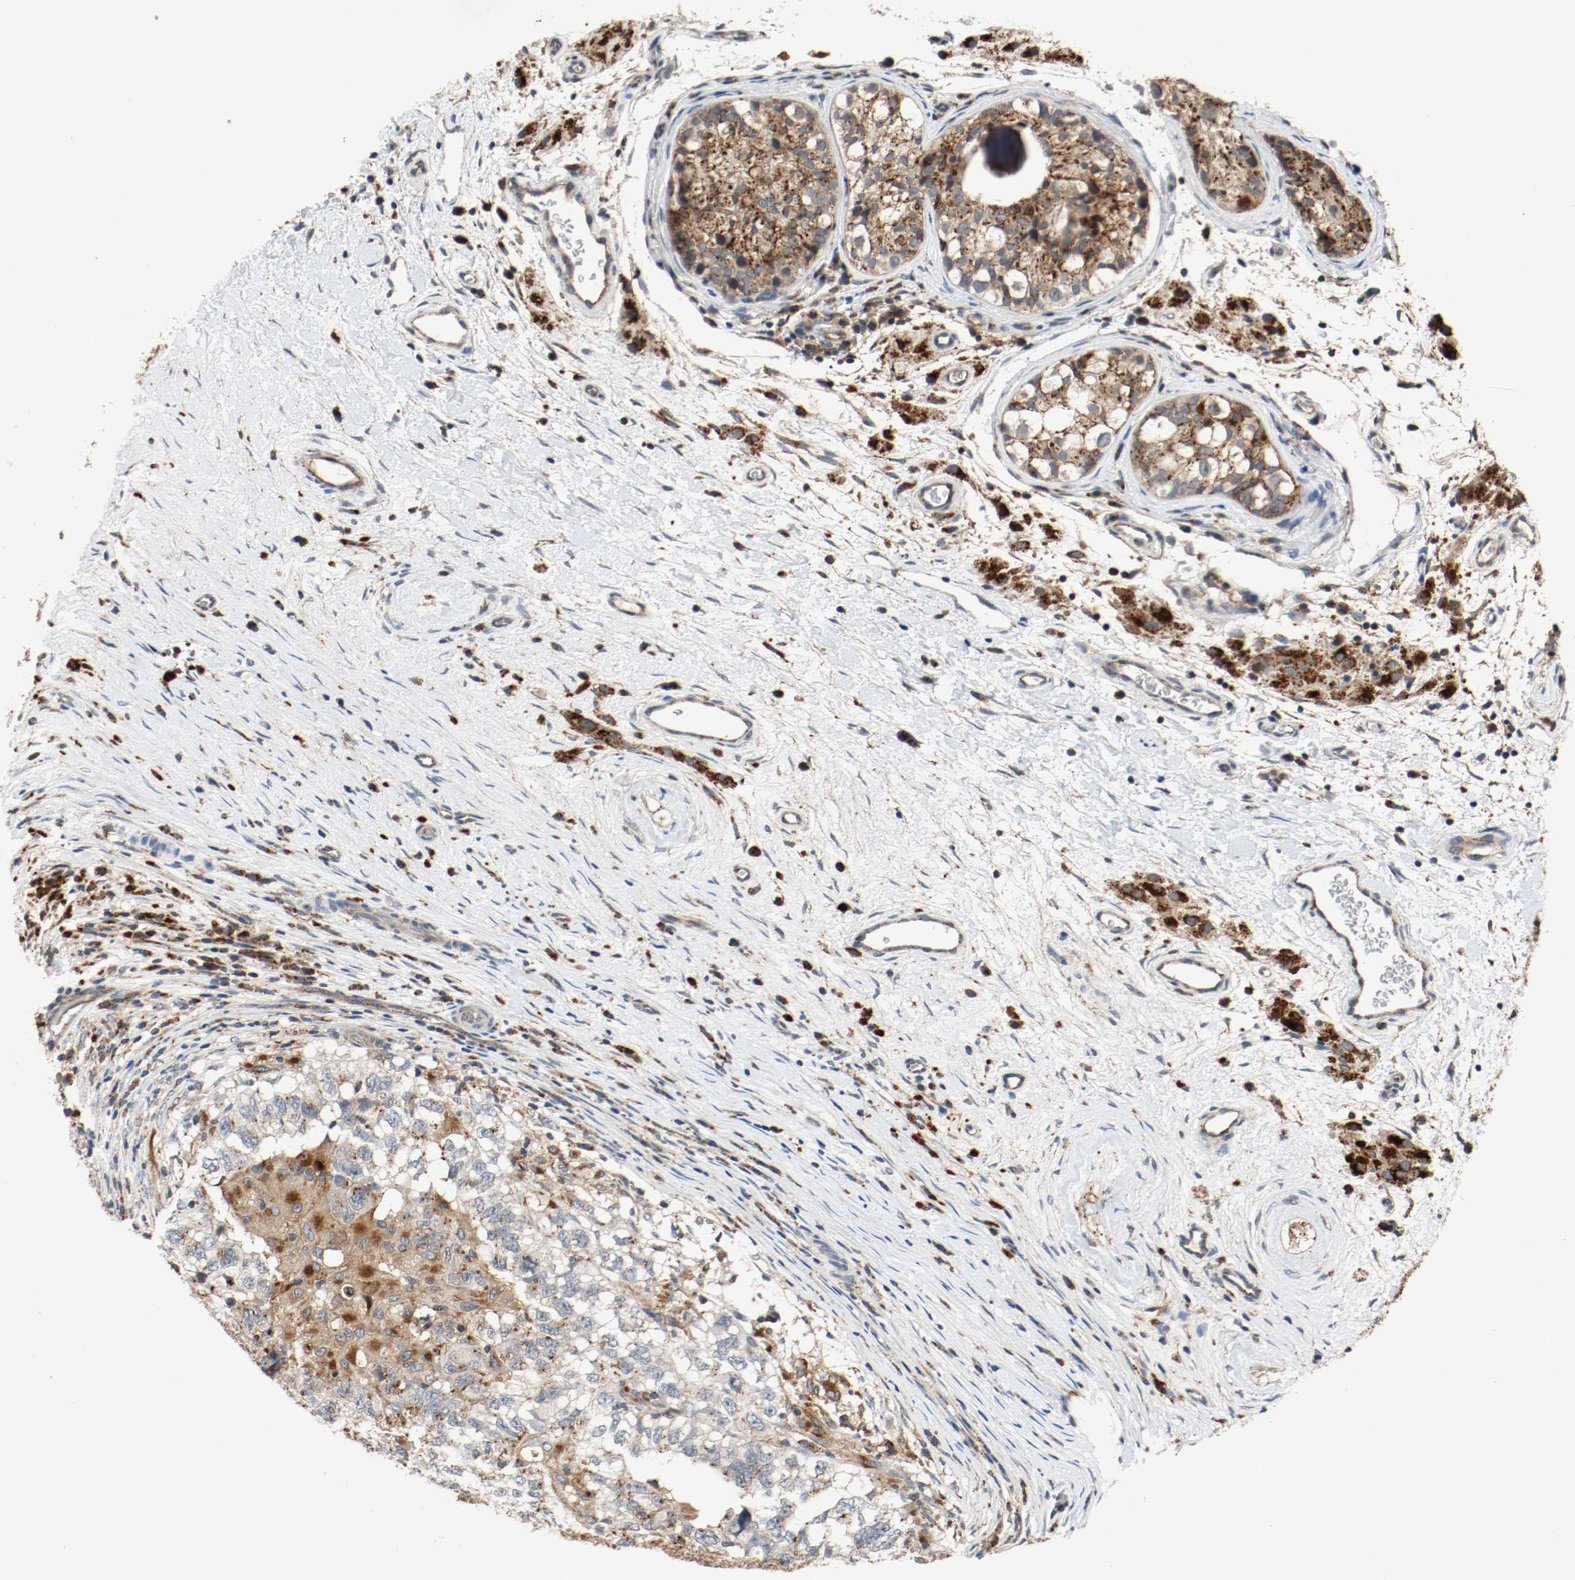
{"staining": {"intensity": "strong", "quantity": ">75%", "location": "cytoplasmic/membranous"}, "tissue": "testis cancer", "cell_type": "Tumor cells", "image_type": "cancer", "snomed": [{"axis": "morphology", "description": "Carcinoma, Embryonal, NOS"}, {"axis": "topography", "description": "Testis"}], "caption": "Immunohistochemistry histopathology image of neoplastic tissue: human testis embryonal carcinoma stained using immunohistochemistry shows high levels of strong protein expression localized specifically in the cytoplasmic/membranous of tumor cells, appearing as a cytoplasmic/membranous brown color.", "gene": "LAMP2", "patient": {"sex": "male", "age": 21}}